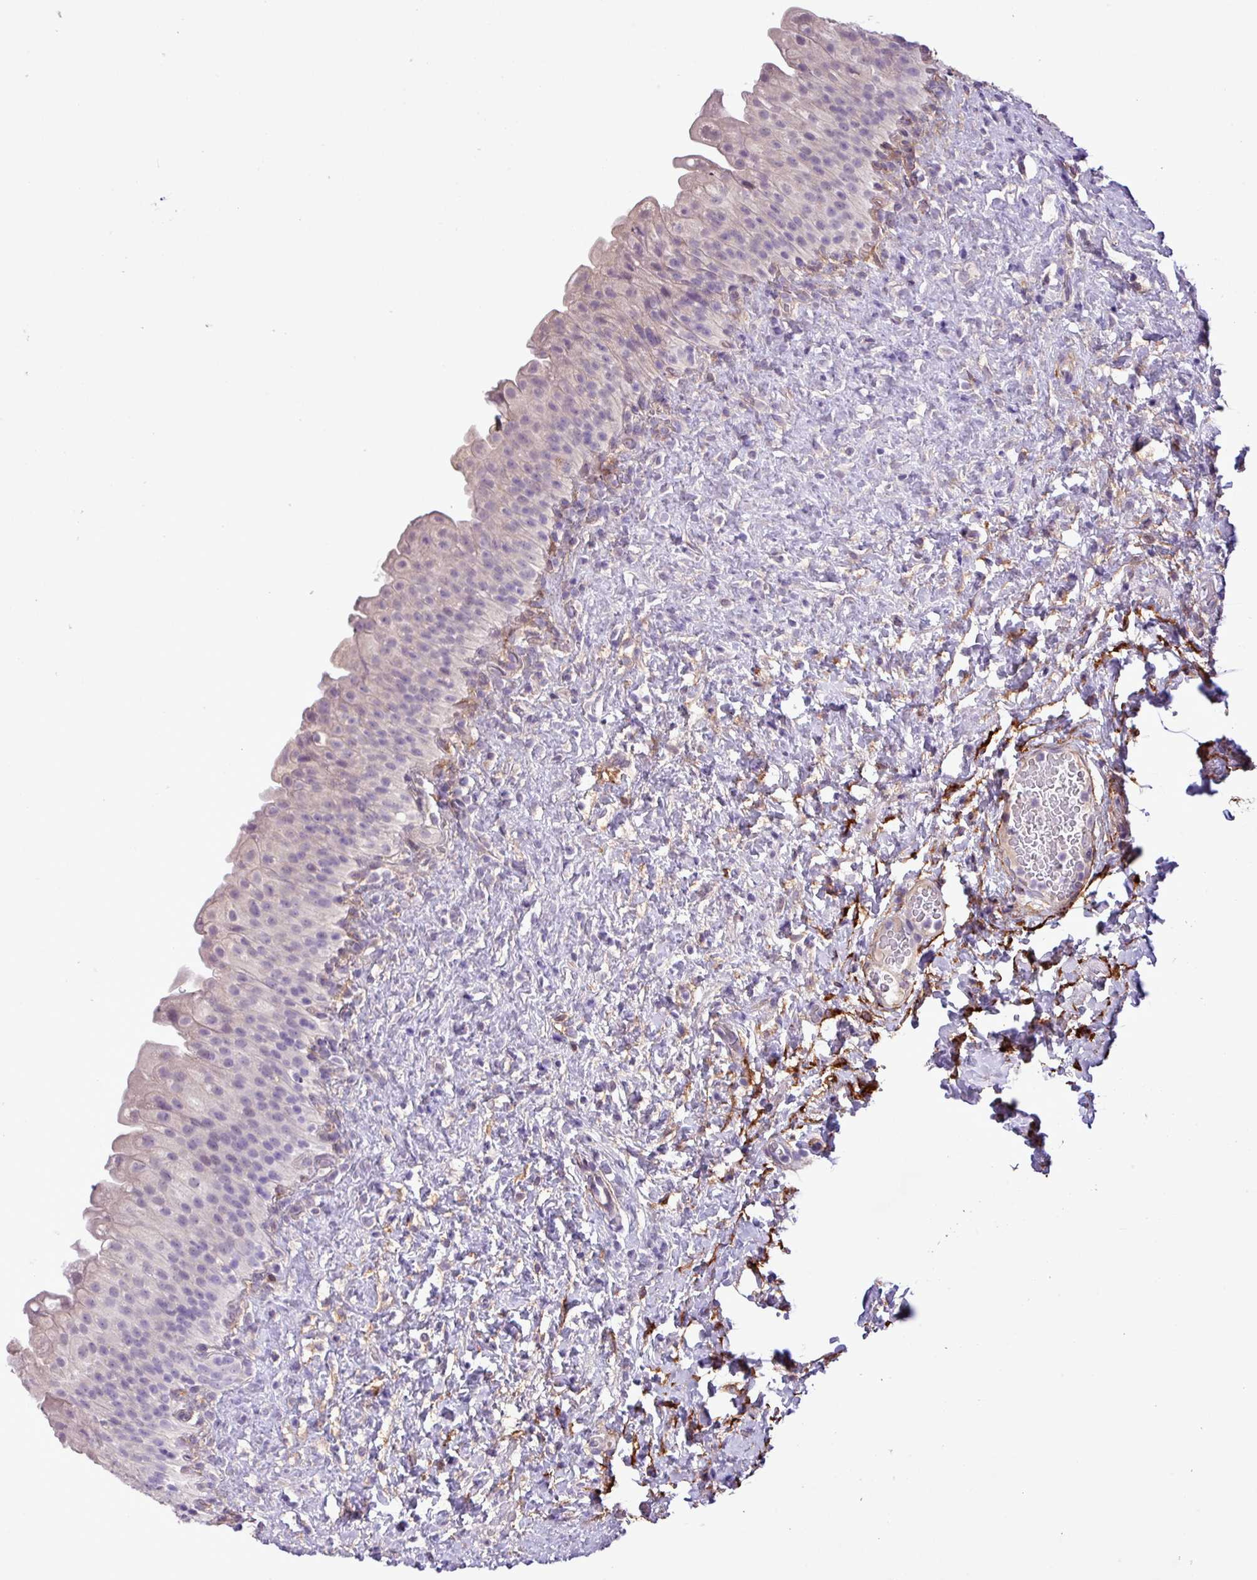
{"staining": {"intensity": "negative", "quantity": "none", "location": "none"}, "tissue": "urinary bladder", "cell_type": "Urothelial cells", "image_type": "normal", "snomed": [{"axis": "morphology", "description": "Normal tissue, NOS"}, {"axis": "topography", "description": "Urinary bladder"}], "caption": "Immunohistochemical staining of normal human urinary bladder demonstrates no significant expression in urothelial cells. (DAB (3,3'-diaminobenzidine) IHC visualized using brightfield microscopy, high magnification).", "gene": "CD248", "patient": {"sex": "female", "age": 27}}